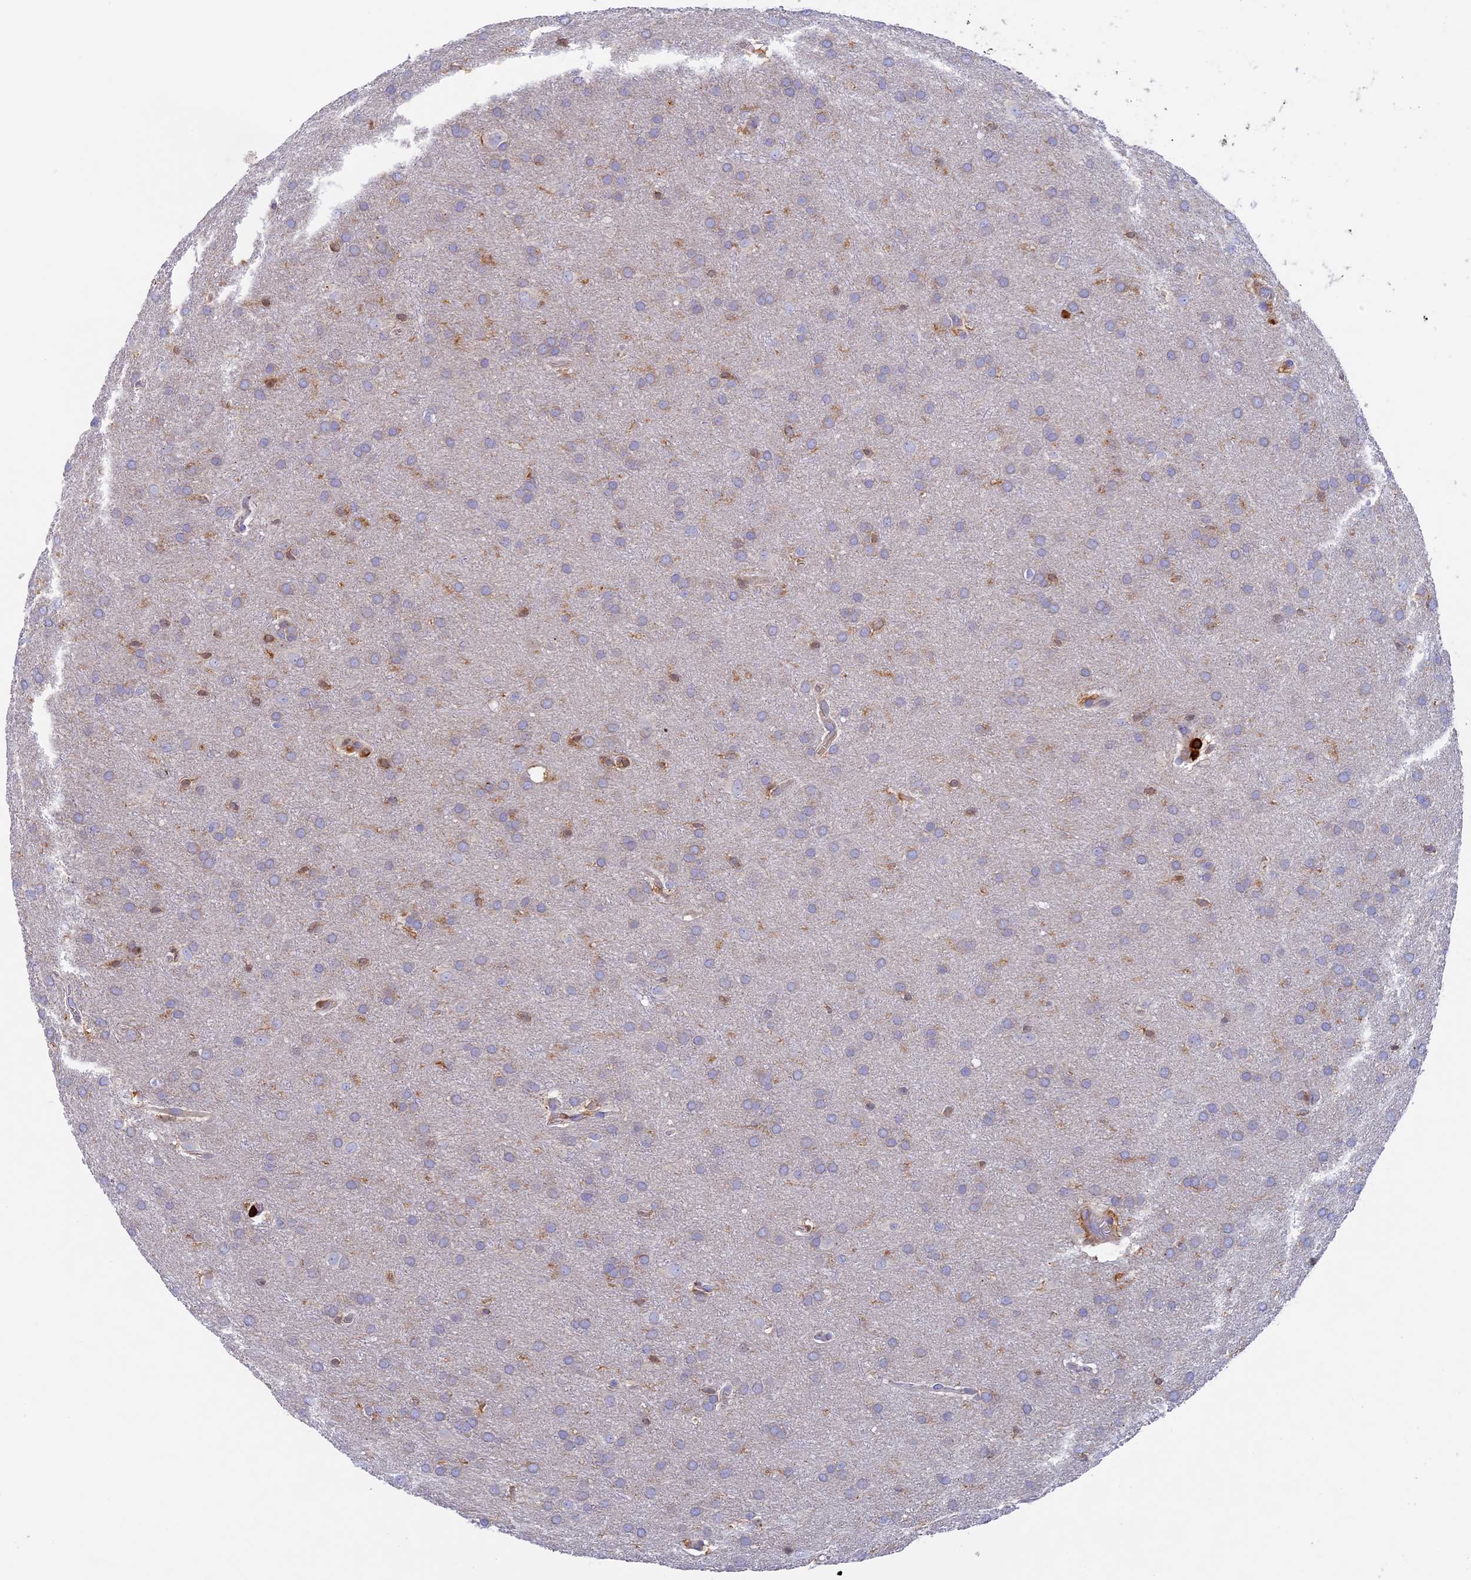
{"staining": {"intensity": "weak", "quantity": "<25%", "location": "cytoplasmic/membranous"}, "tissue": "glioma", "cell_type": "Tumor cells", "image_type": "cancer", "snomed": [{"axis": "morphology", "description": "Glioma, malignant, Low grade"}, {"axis": "topography", "description": "Brain"}], "caption": "Micrograph shows no protein staining in tumor cells of glioma tissue.", "gene": "ADAT1", "patient": {"sex": "female", "age": 32}}